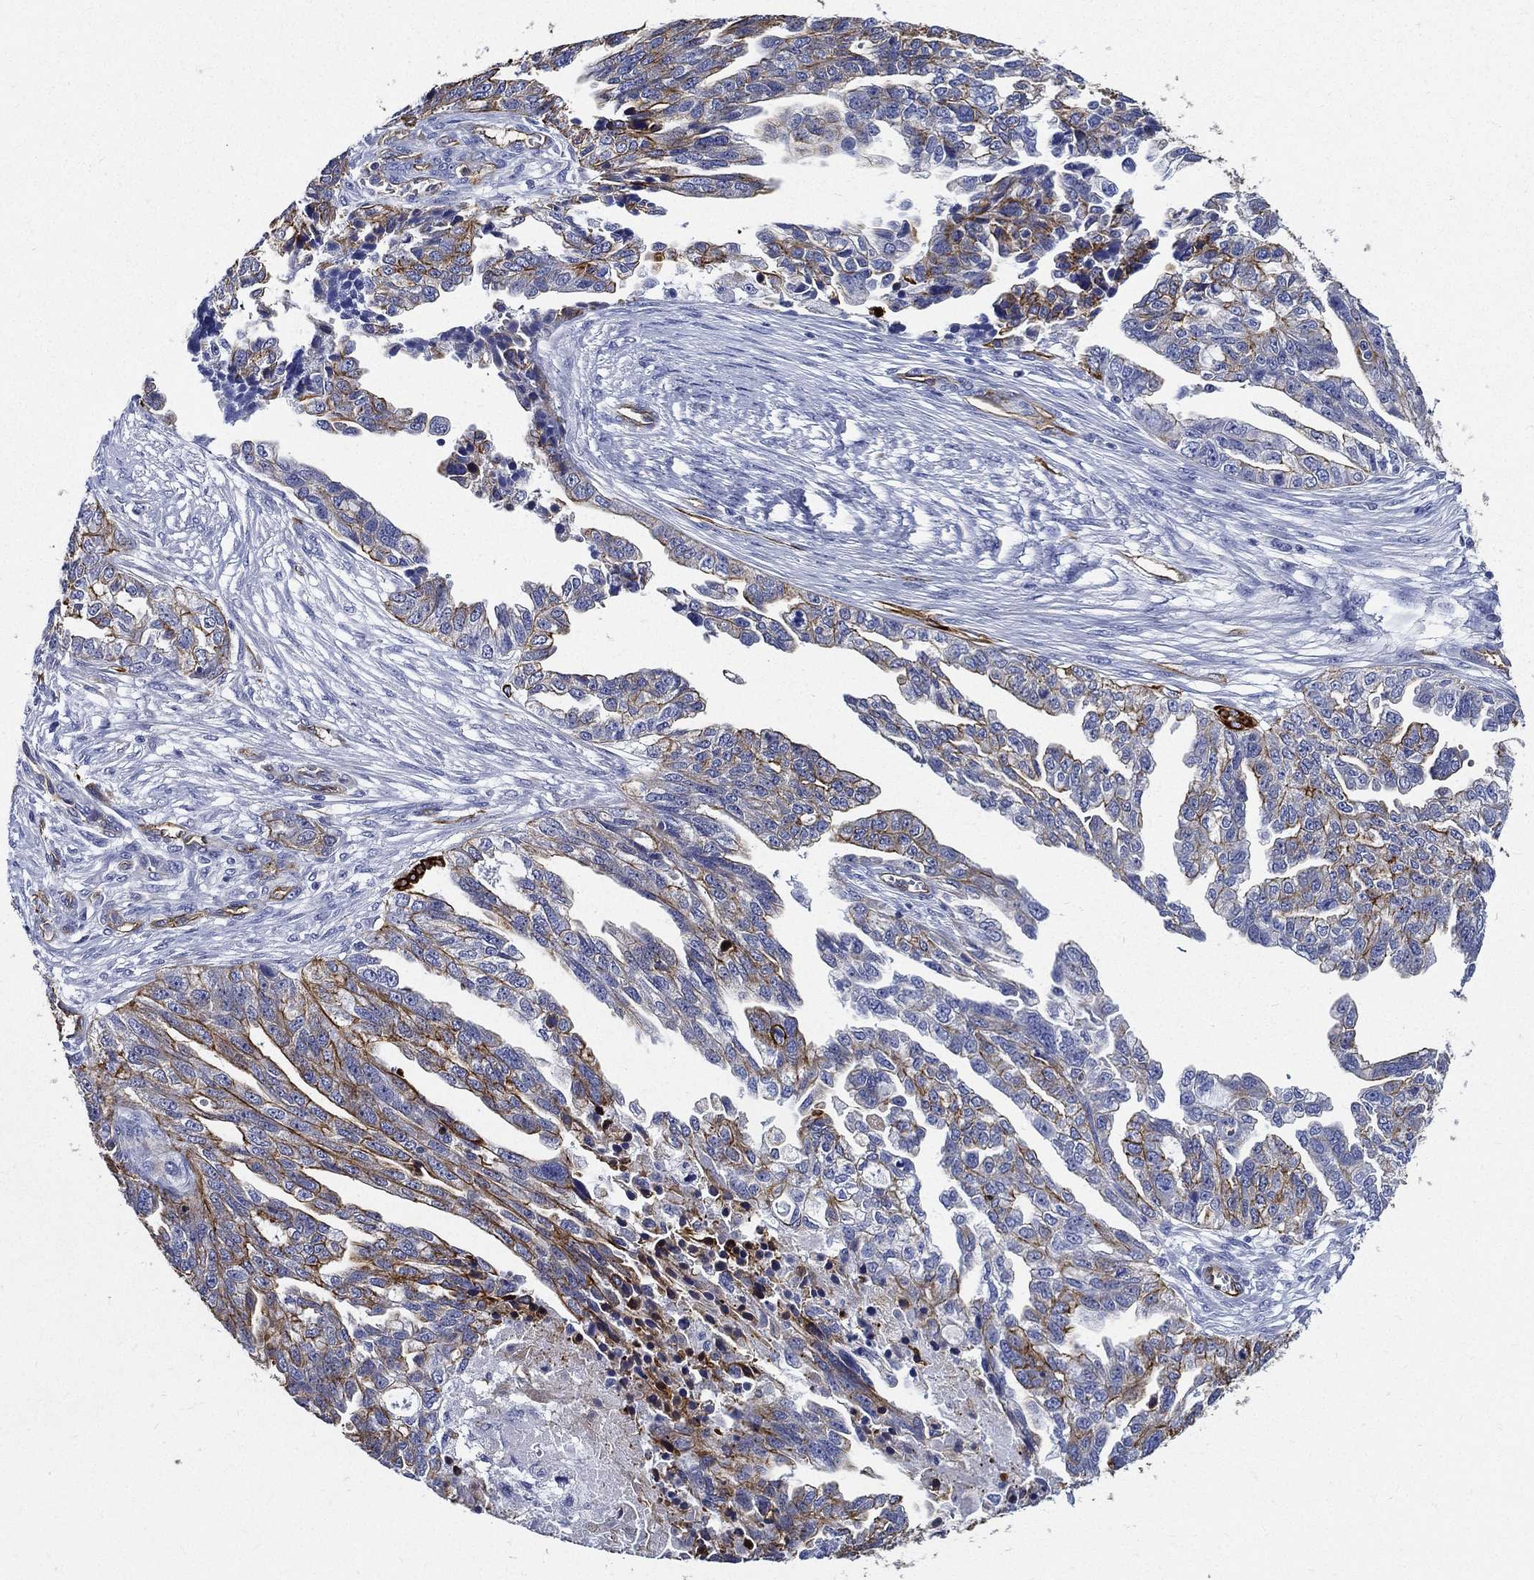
{"staining": {"intensity": "strong", "quantity": "<25%", "location": "cytoplasmic/membranous"}, "tissue": "ovarian cancer", "cell_type": "Tumor cells", "image_type": "cancer", "snomed": [{"axis": "morphology", "description": "Cystadenocarcinoma, serous, NOS"}, {"axis": "topography", "description": "Ovary"}], "caption": "A brown stain shows strong cytoplasmic/membranous positivity of a protein in serous cystadenocarcinoma (ovarian) tumor cells.", "gene": "NEDD9", "patient": {"sex": "female", "age": 51}}